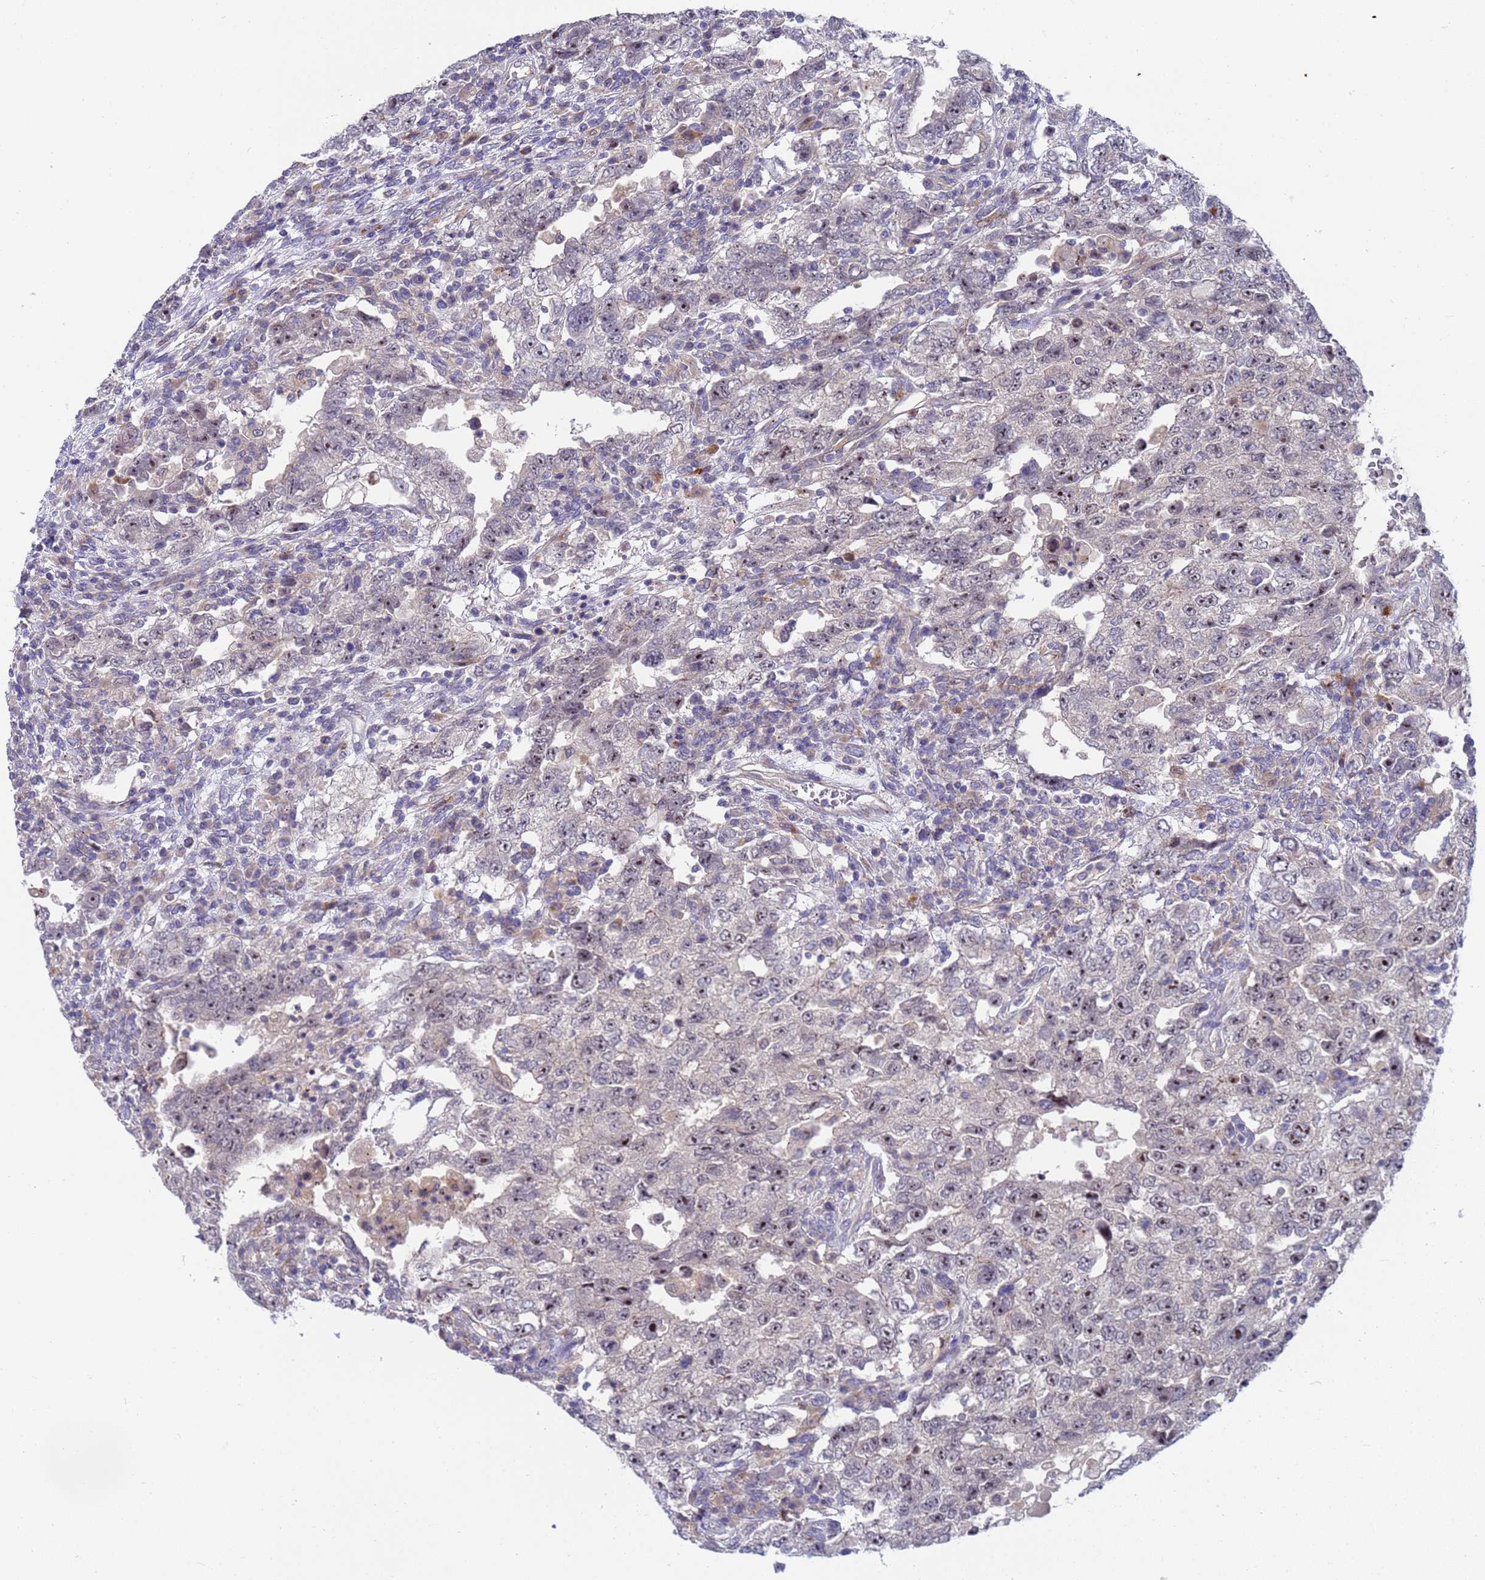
{"staining": {"intensity": "weak", "quantity": "<25%", "location": "nuclear"}, "tissue": "testis cancer", "cell_type": "Tumor cells", "image_type": "cancer", "snomed": [{"axis": "morphology", "description": "Carcinoma, Embryonal, NOS"}, {"axis": "topography", "description": "Testis"}], "caption": "This histopathology image is of testis embryonal carcinoma stained with IHC to label a protein in brown with the nuclei are counter-stained blue. There is no expression in tumor cells.", "gene": "ENOSF1", "patient": {"sex": "male", "age": 26}}